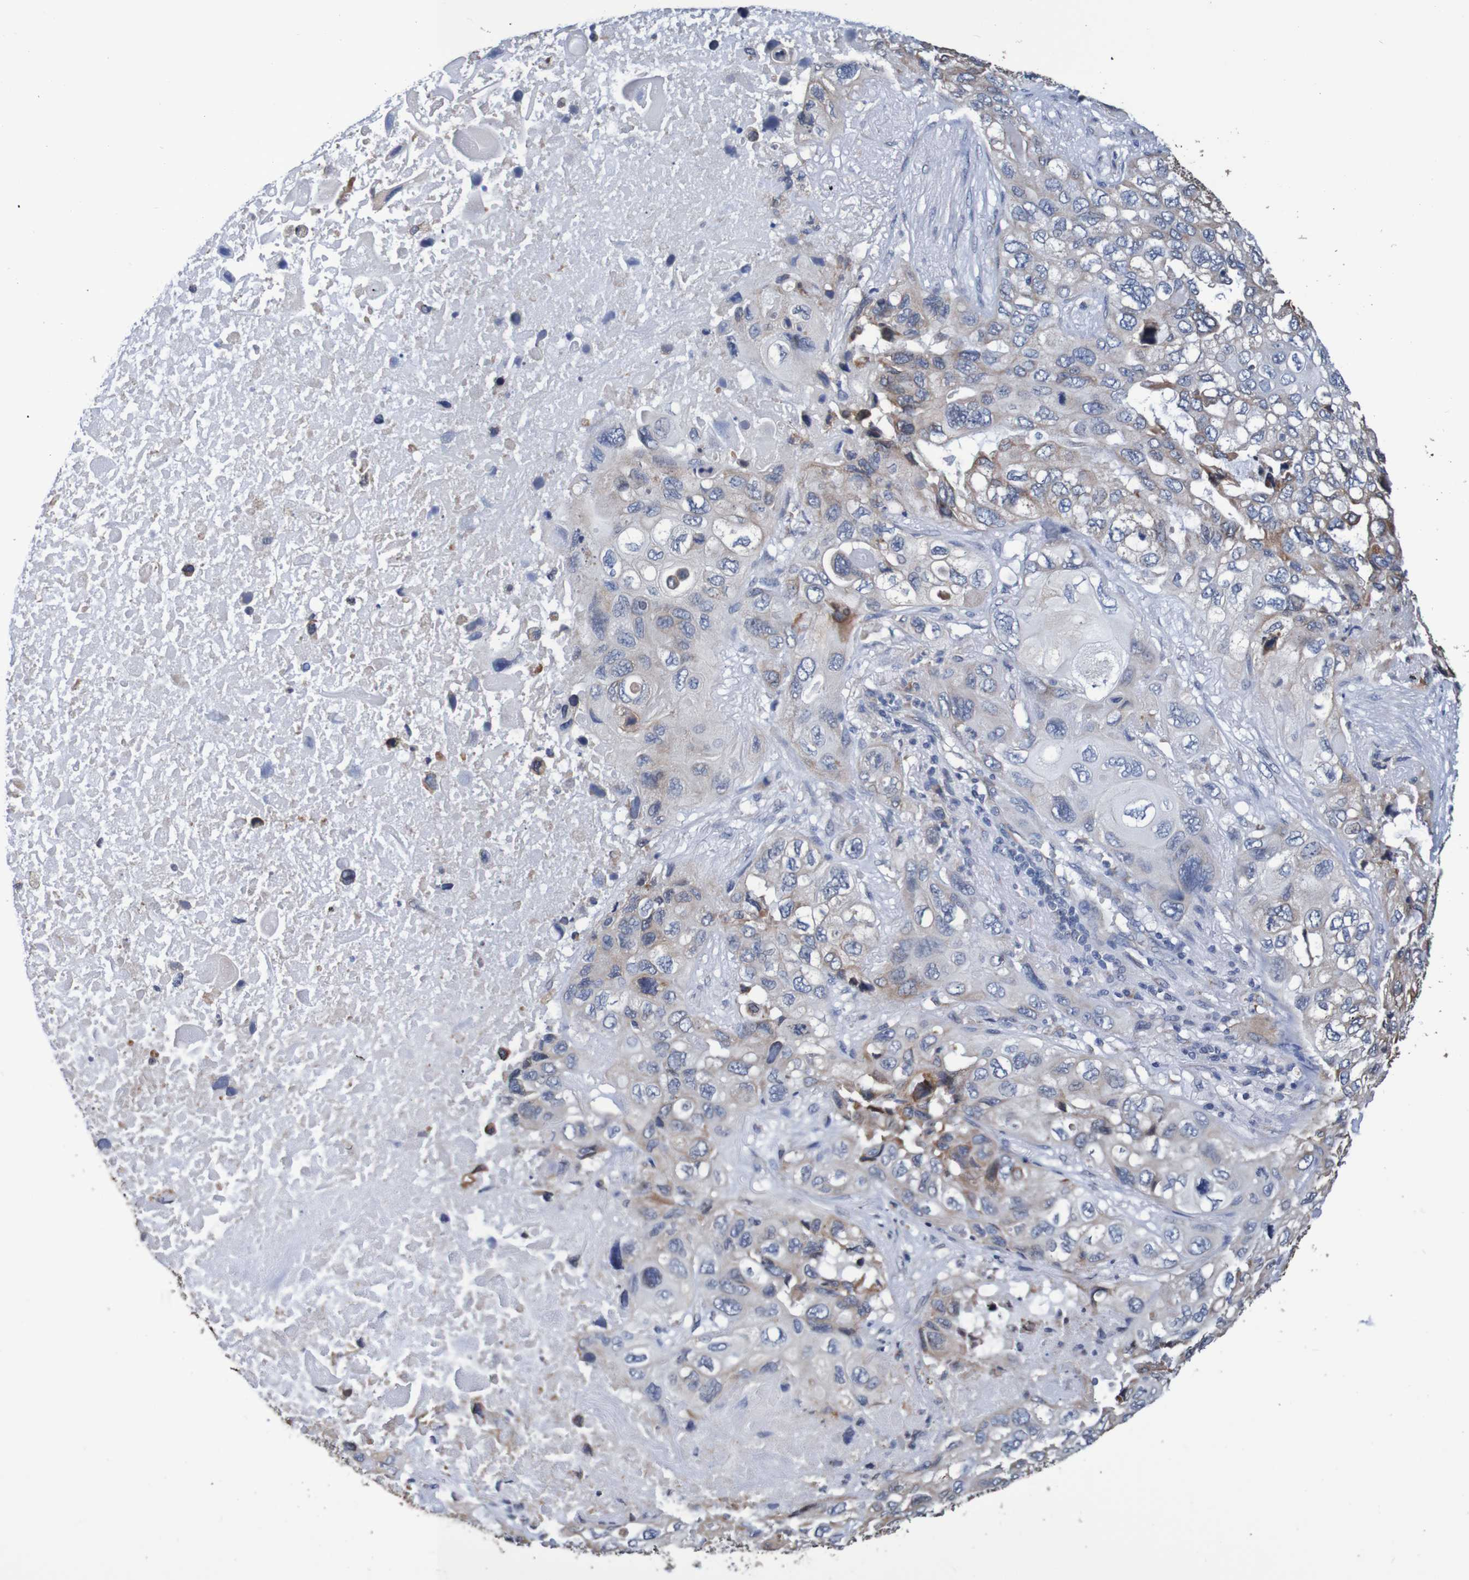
{"staining": {"intensity": "moderate", "quantity": "25%-75%", "location": "cytoplasmic/membranous"}, "tissue": "lung cancer", "cell_type": "Tumor cells", "image_type": "cancer", "snomed": [{"axis": "morphology", "description": "Squamous cell carcinoma, NOS"}, {"axis": "topography", "description": "Lung"}], "caption": "Protein positivity by immunohistochemistry (IHC) exhibits moderate cytoplasmic/membranous staining in approximately 25%-75% of tumor cells in lung cancer. (DAB = brown stain, brightfield microscopy at high magnification).", "gene": "FIBP", "patient": {"sex": "female", "age": 73}}